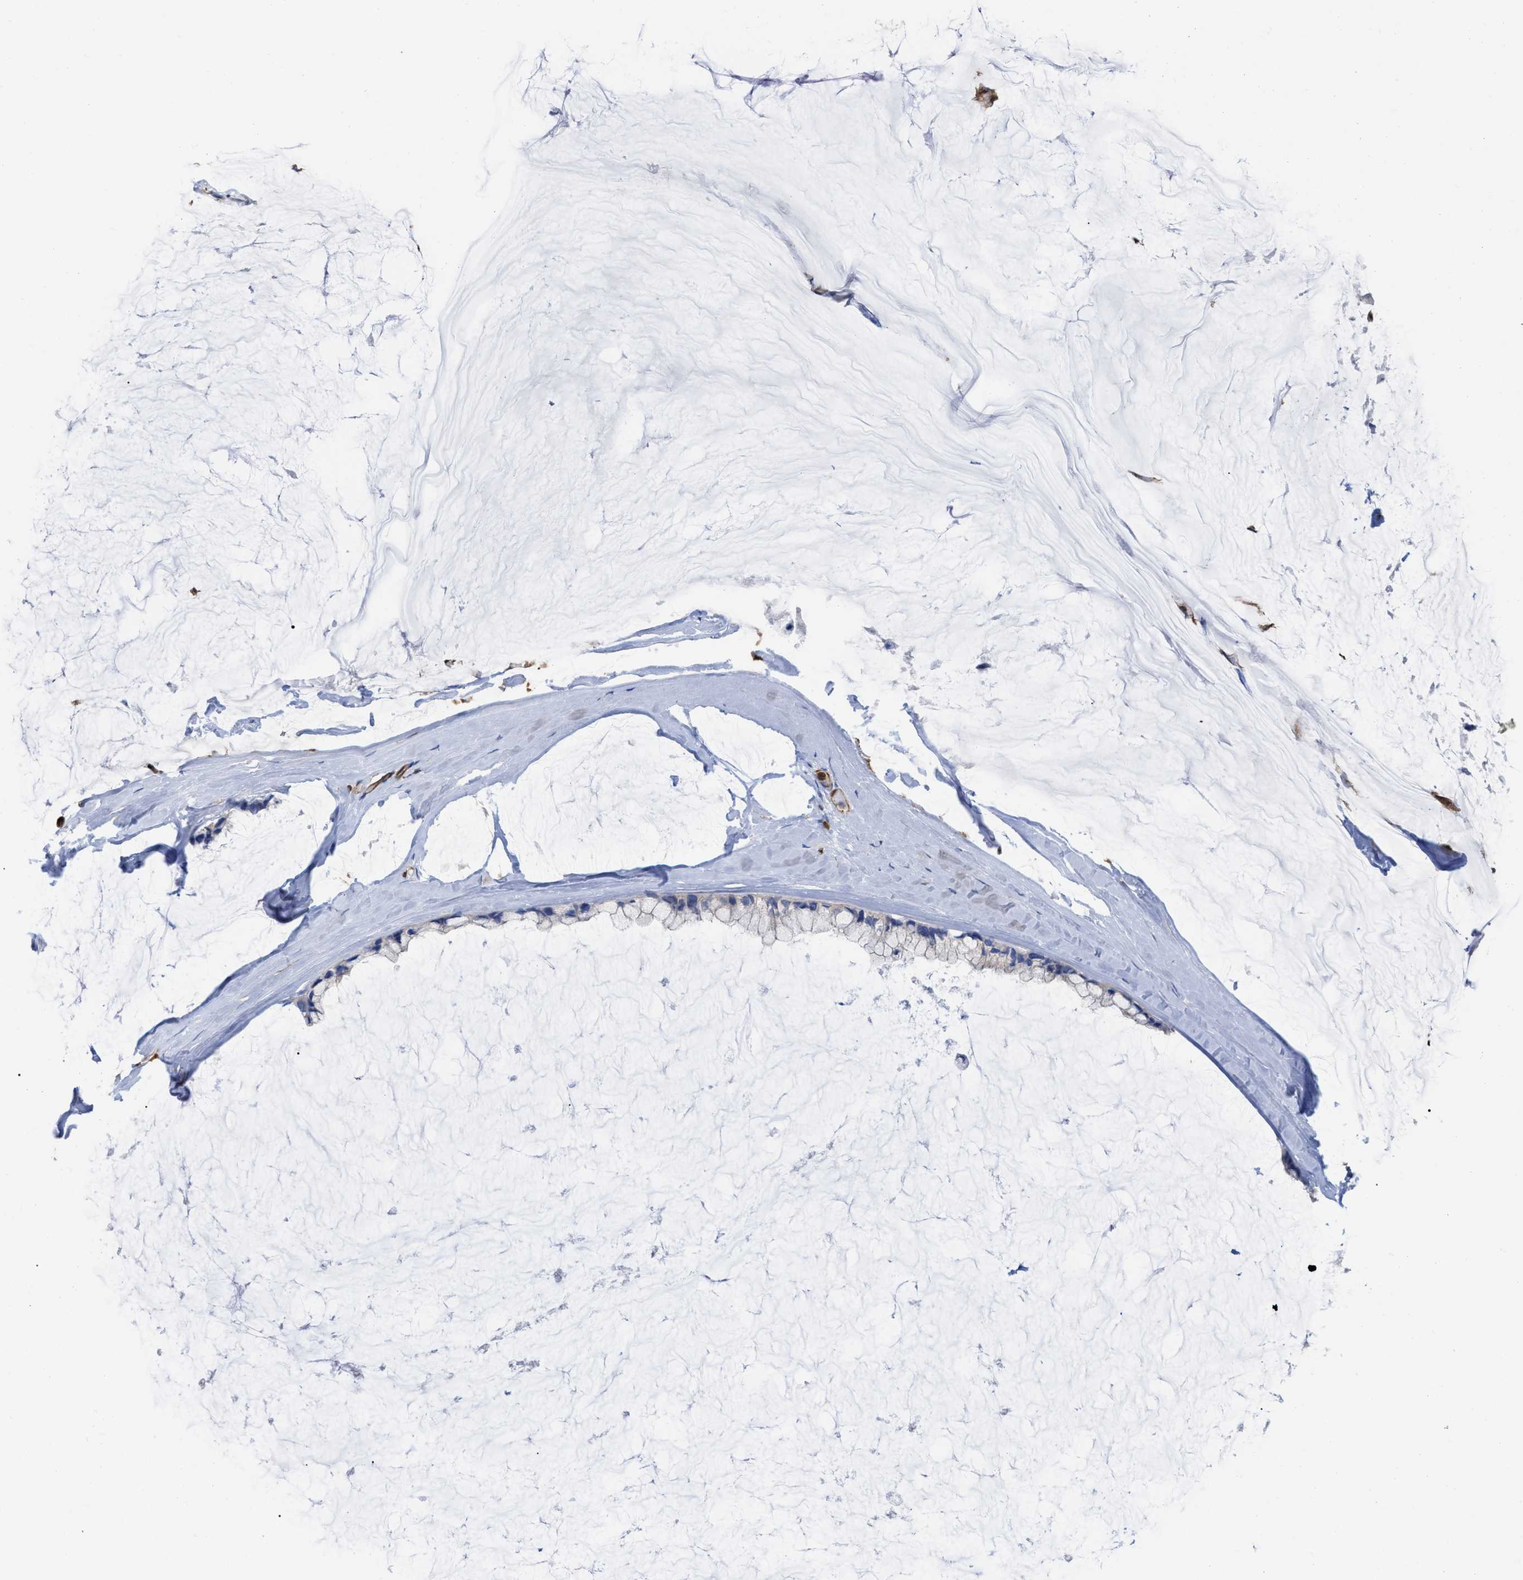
{"staining": {"intensity": "negative", "quantity": "none", "location": "none"}, "tissue": "ovarian cancer", "cell_type": "Tumor cells", "image_type": "cancer", "snomed": [{"axis": "morphology", "description": "Cystadenocarcinoma, mucinous, NOS"}, {"axis": "topography", "description": "Ovary"}], "caption": "Tumor cells are negative for protein expression in human ovarian mucinous cystadenocarcinoma.", "gene": "GIMAP4", "patient": {"sex": "female", "age": 39}}